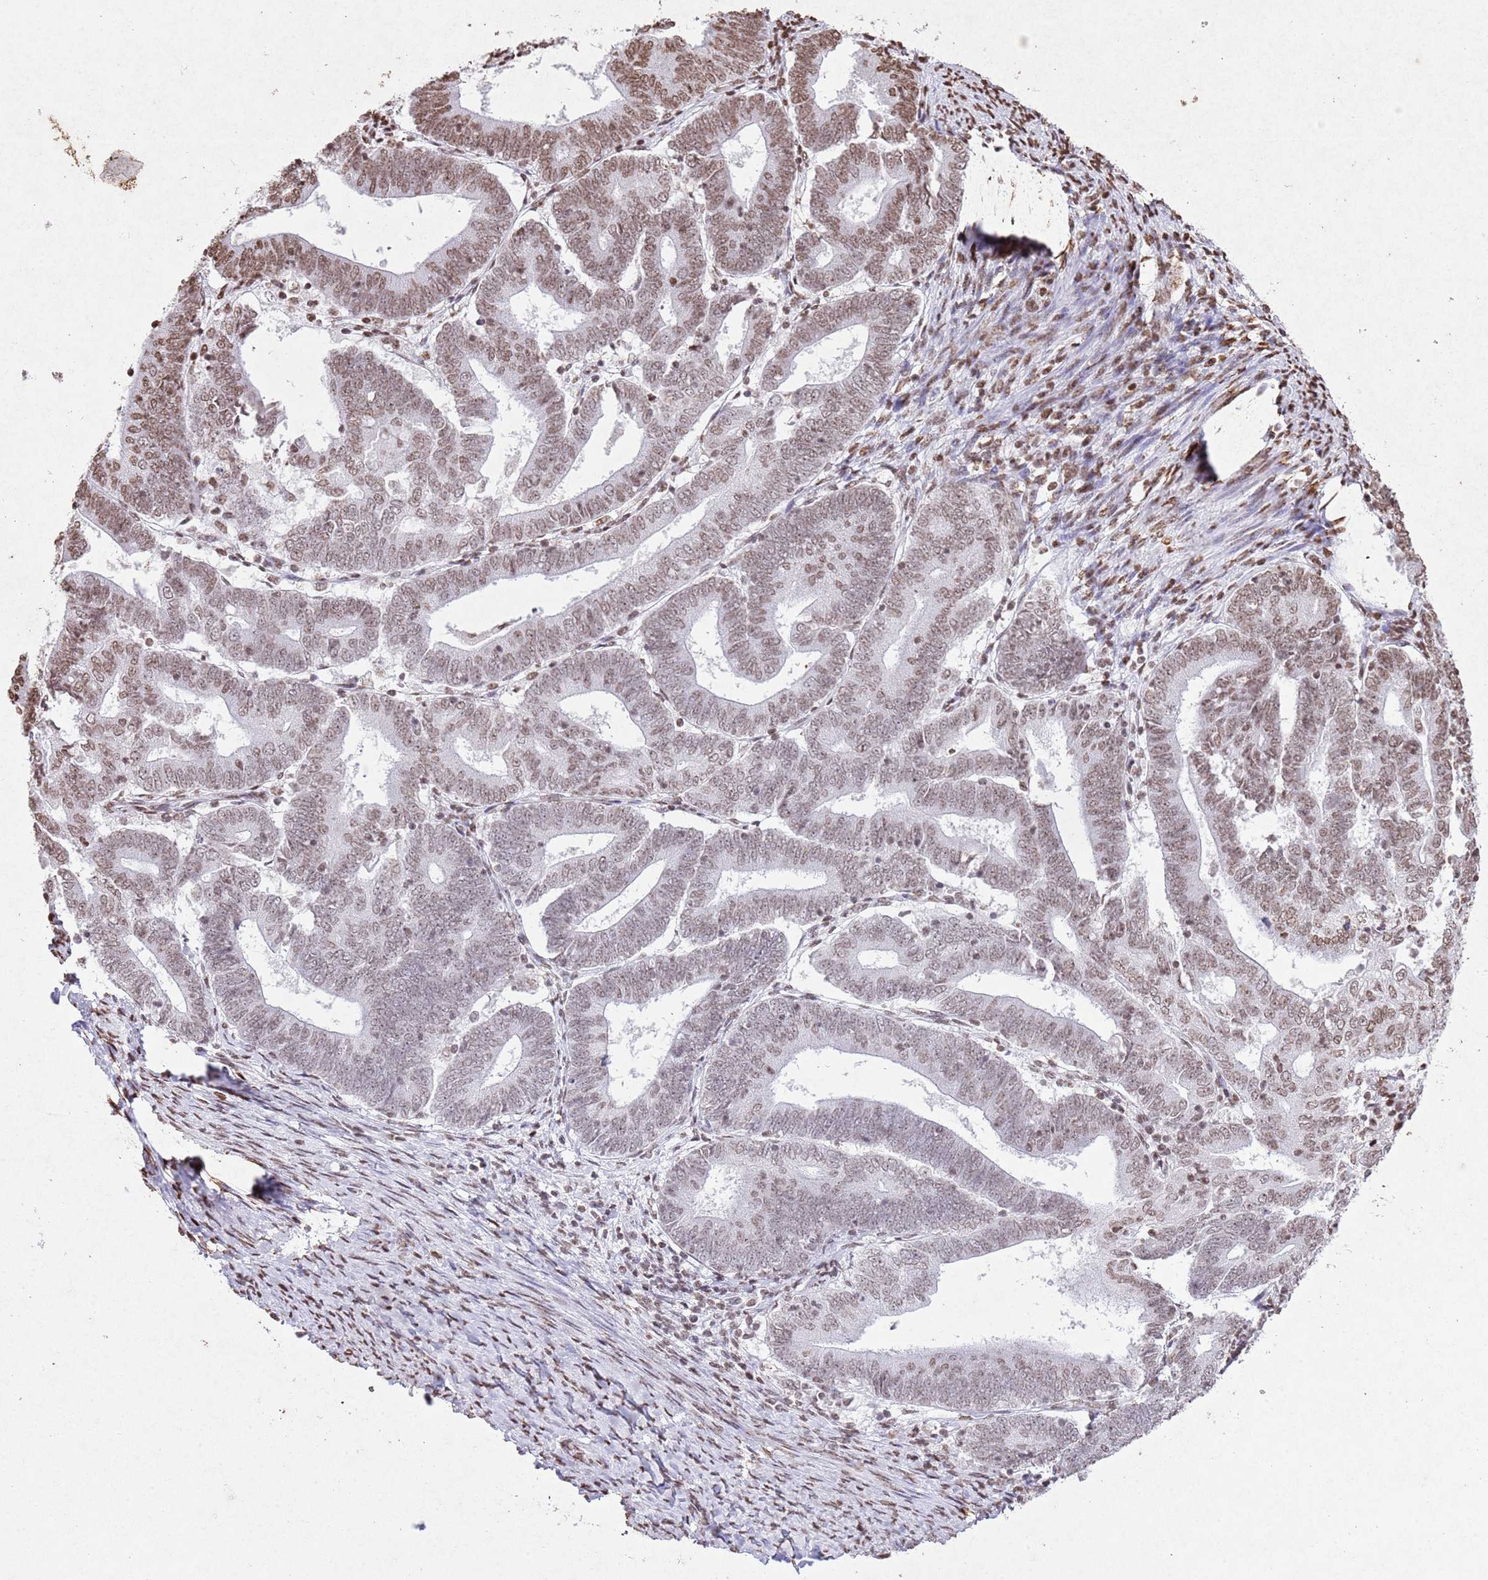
{"staining": {"intensity": "moderate", "quantity": ">75%", "location": "nuclear"}, "tissue": "endometrial cancer", "cell_type": "Tumor cells", "image_type": "cancer", "snomed": [{"axis": "morphology", "description": "Adenocarcinoma, NOS"}, {"axis": "topography", "description": "Endometrium"}], "caption": "This image demonstrates immunohistochemistry (IHC) staining of adenocarcinoma (endometrial), with medium moderate nuclear expression in approximately >75% of tumor cells.", "gene": "BMAL1", "patient": {"sex": "female", "age": 70}}